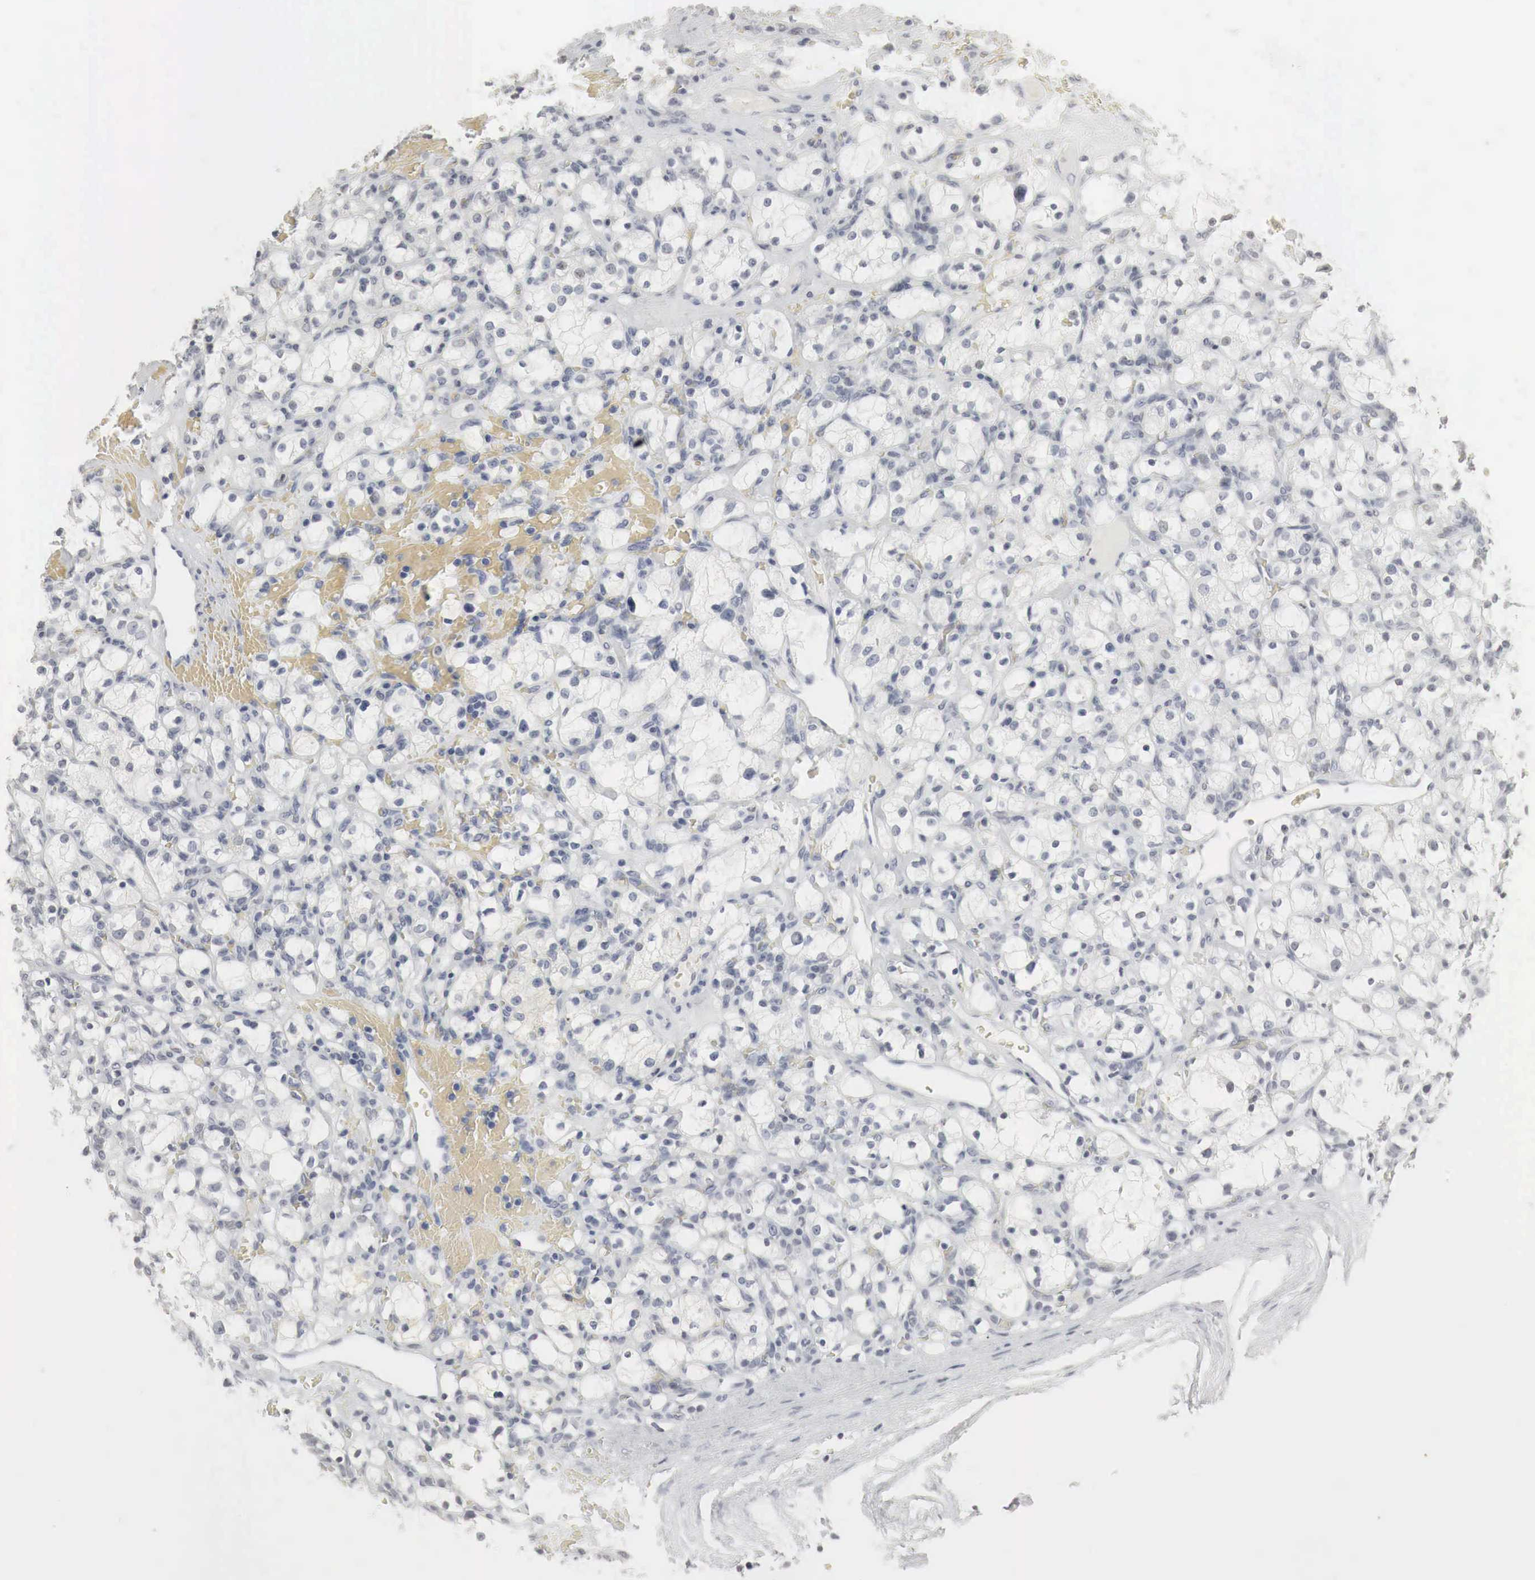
{"staining": {"intensity": "weak", "quantity": "<25%", "location": "nuclear"}, "tissue": "renal cancer", "cell_type": "Tumor cells", "image_type": "cancer", "snomed": [{"axis": "morphology", "description": "Adenocarcinoma, NOS"}, {"axis": "topography", "description": "Kidney"}], "caption": "Renal adenocarcinoma was stained to show a protein in brown. There is no significant expression in tumor cells.", "gene": "ERBB4", "patient": {"sex": "female", "age": 83}}